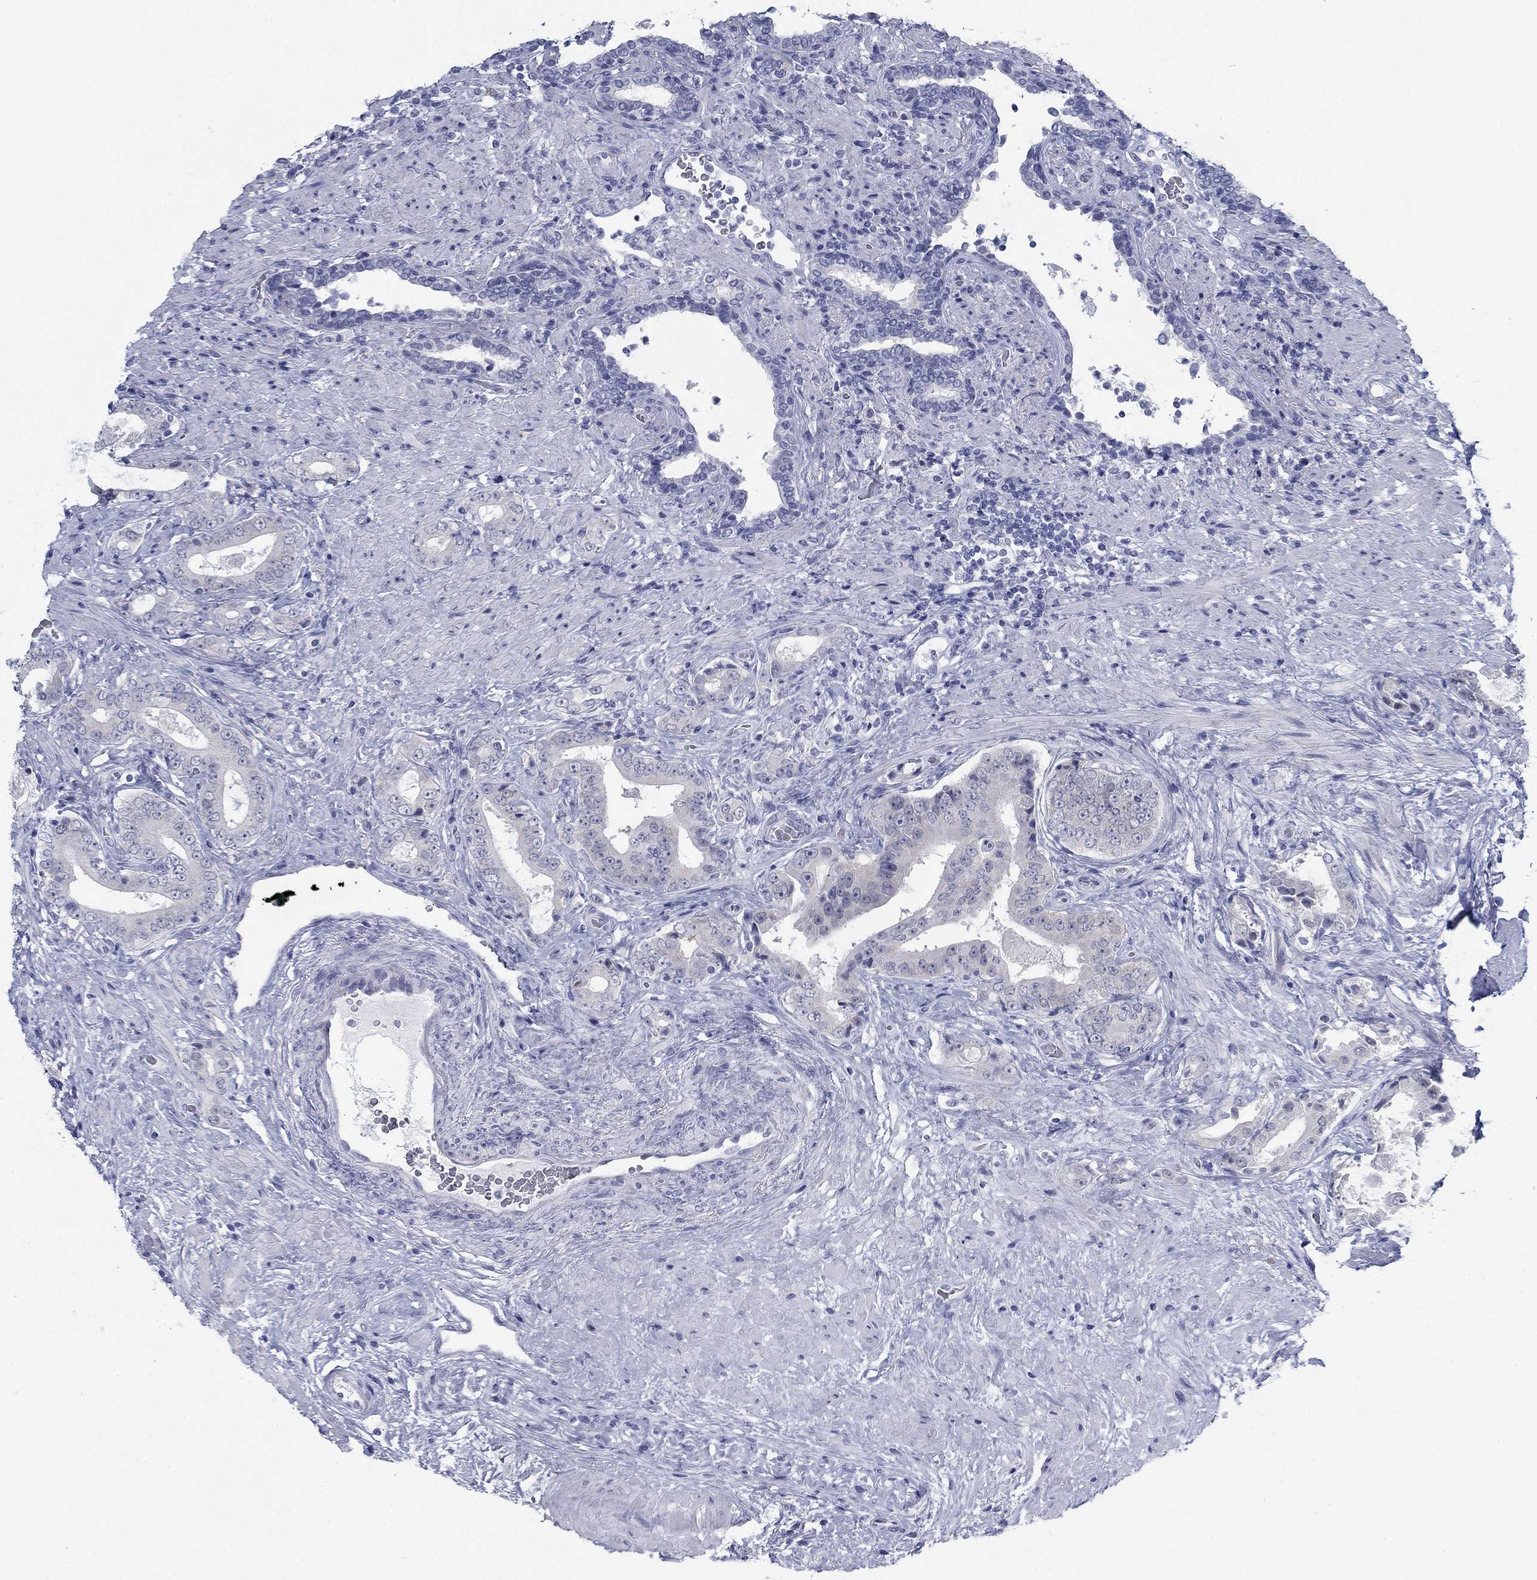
{"staining": {"intensity": "negative", "quantity": "none", "location": "none"}, "tissue": "prostate cancer", "cell_type": "Tumor cells", "image_type": "cancer", "snomed": [{"axis": "morphology", "description": "Adenocarcinoma, Low grade"}, {"axis": "topography", "description": "Prostate and seminal vesicle, NOS"}], "caption": "Histopathology image shows no protein expression in tumor cells of prostate cancer tissue.", "gene": "DNAL1", "patient": {"sex": "male", "age": 61}}